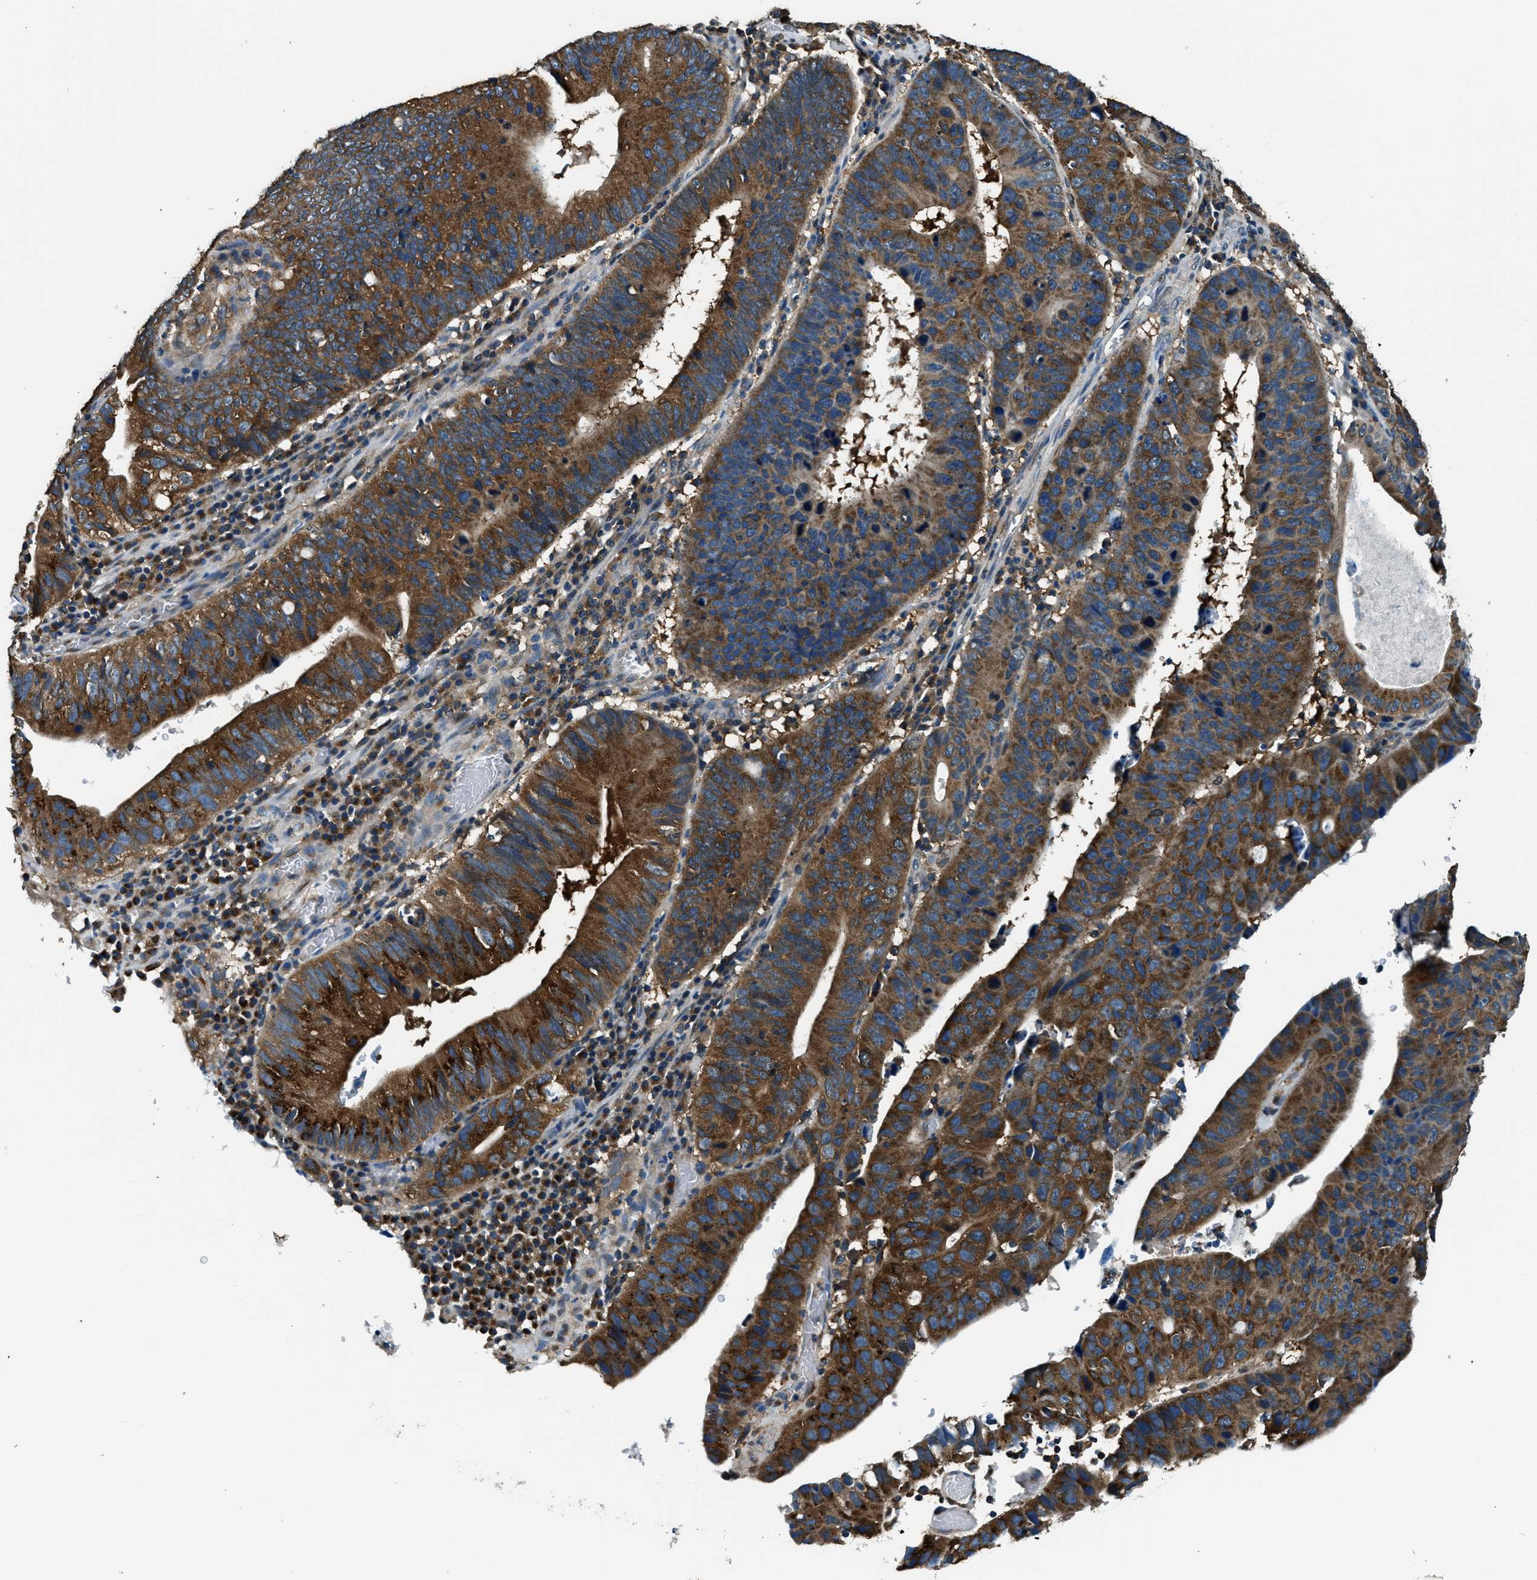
{"staining": {"intensity": "strong", "quantity": ">75%", "location": "cytoplasmic/membranous"}, "tissue": "stomach cancer", "cell_type": "Tumor cells", "image_type": "cancer", "snomed": [{"axis": "morphology", "description": "Adenocarcinoma, NOS"}, {"axis": "topography", "description": "Stomach"}], "caption": "A photomicrograph of stomach adenocarcinoma stained for a protein demonstrates strong cytoplasmic/membranous brown staining in tumor cells.", "gene": "ARFGAP2", "patient": {"sex": "male", "age": 59}}